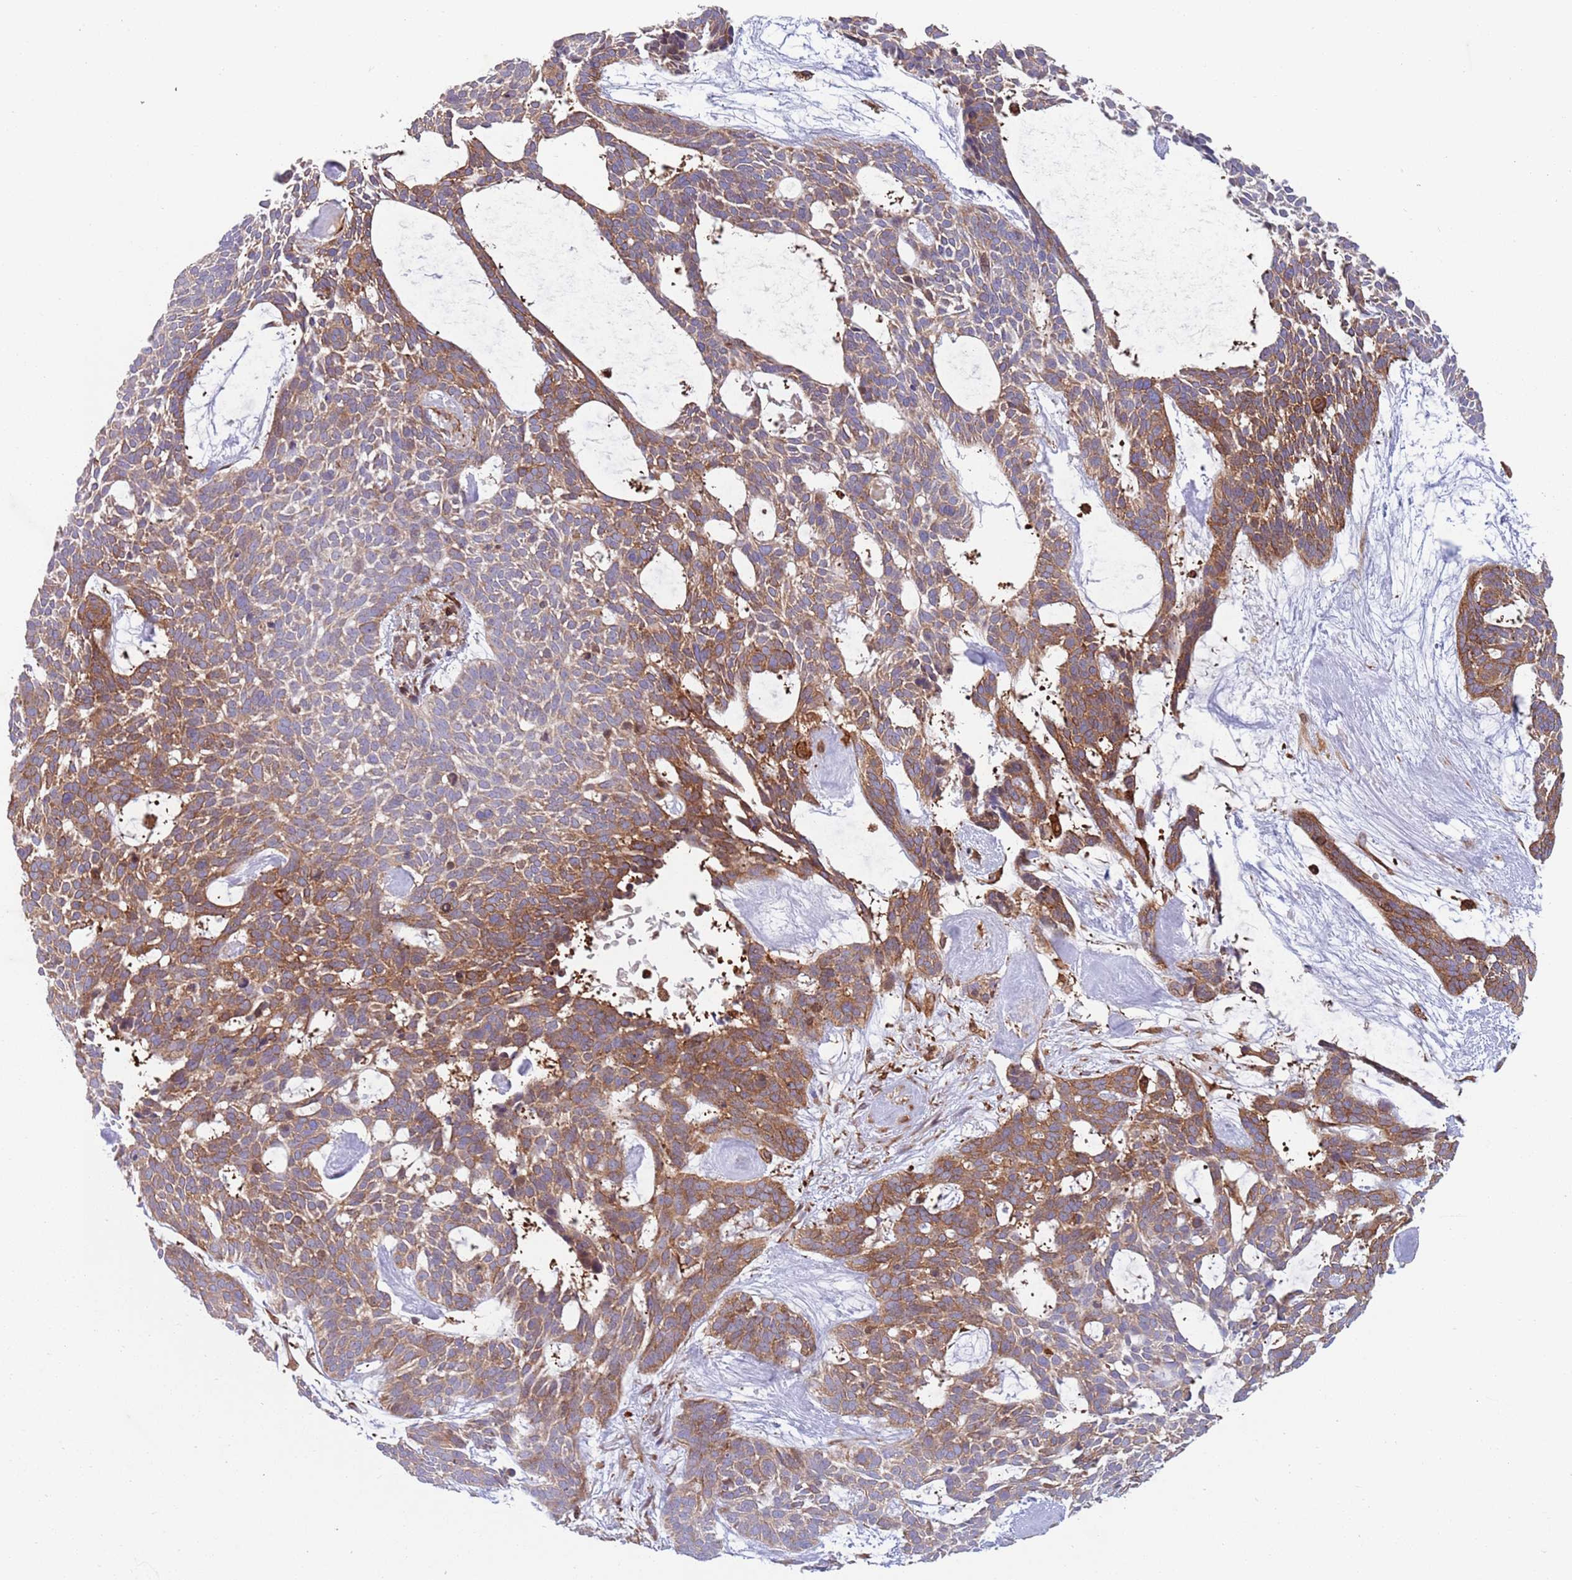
{"staining": {"intensity": "moderate", "quantity": "25%-75%", "location": "cytoplasmic/membranous"}, "tissue": "skin cancer", "cell_type": "Tumor cells", "image_type": "cancer", "snomed": [{"axis": "morphology", "description": "Basal cell carcinoma"}, {"axis": "topography", "description": "Skin"}], "caption": "A brown stain labels moderate cytoplasmic/membranous staining of a protein in skin cancer (basal cell carcinoma) tumor cells.", "gene": "ZMYM5", "patient": {"sex": "male", "age": 61}}